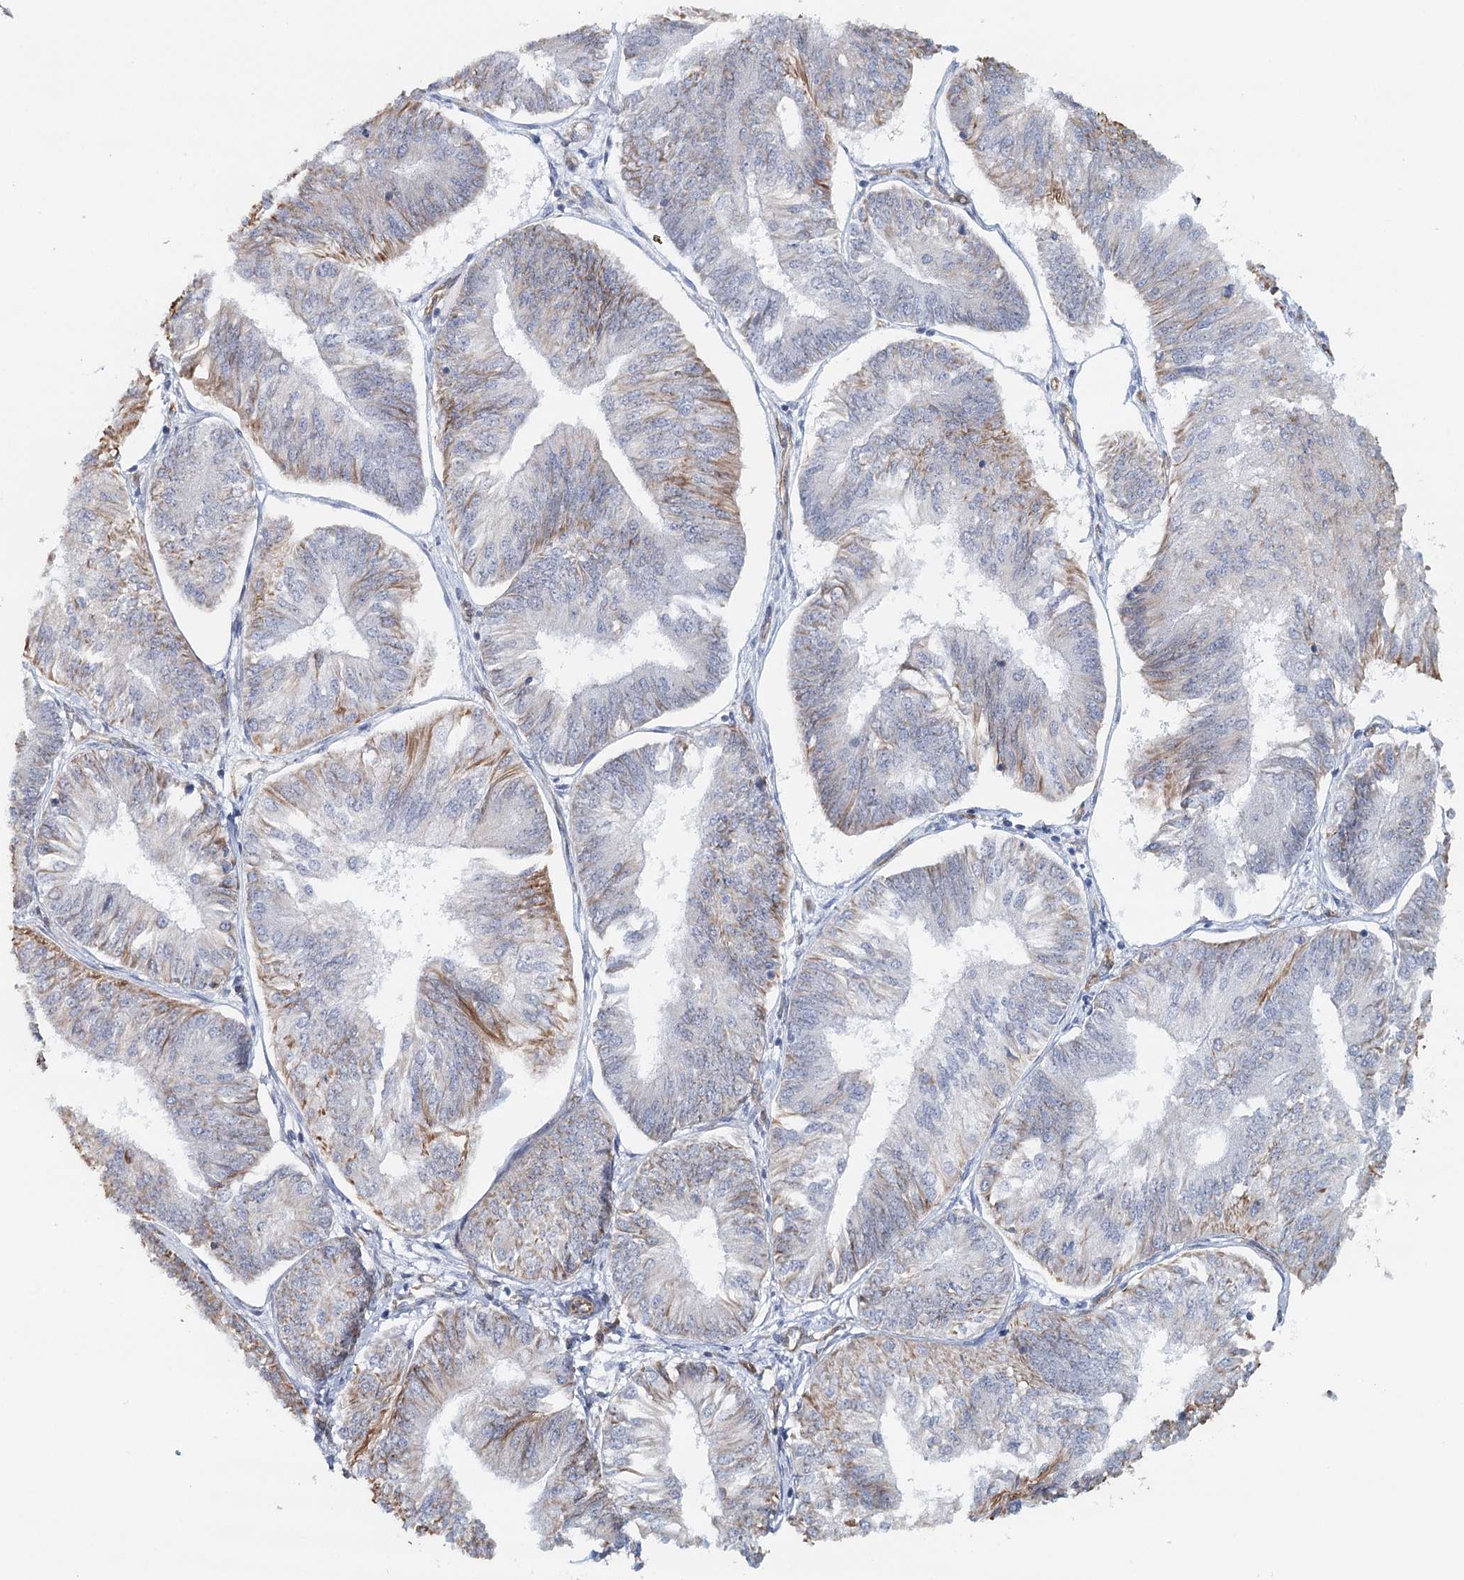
{"staining": {"intensity": "moderate", "quantity": "<25%", "location": "cytoplasmic/membranous"}, "tissue": "endometrial cancer", "cell_type": "Tumor cells", "image_type": "cancer", "snomed": [{"axis": "morphology", "description": "Adenocarcinoma, NOS"}, {"axis": "topography", "description": "Endometrium"}], "caption": "Human endometrial cancer (adenocarcinoma) stained with a protein marker displays moderate staining in tumor cells.", "gene": "SYNPO", "patient": {"sex": "female", "age": 58}}